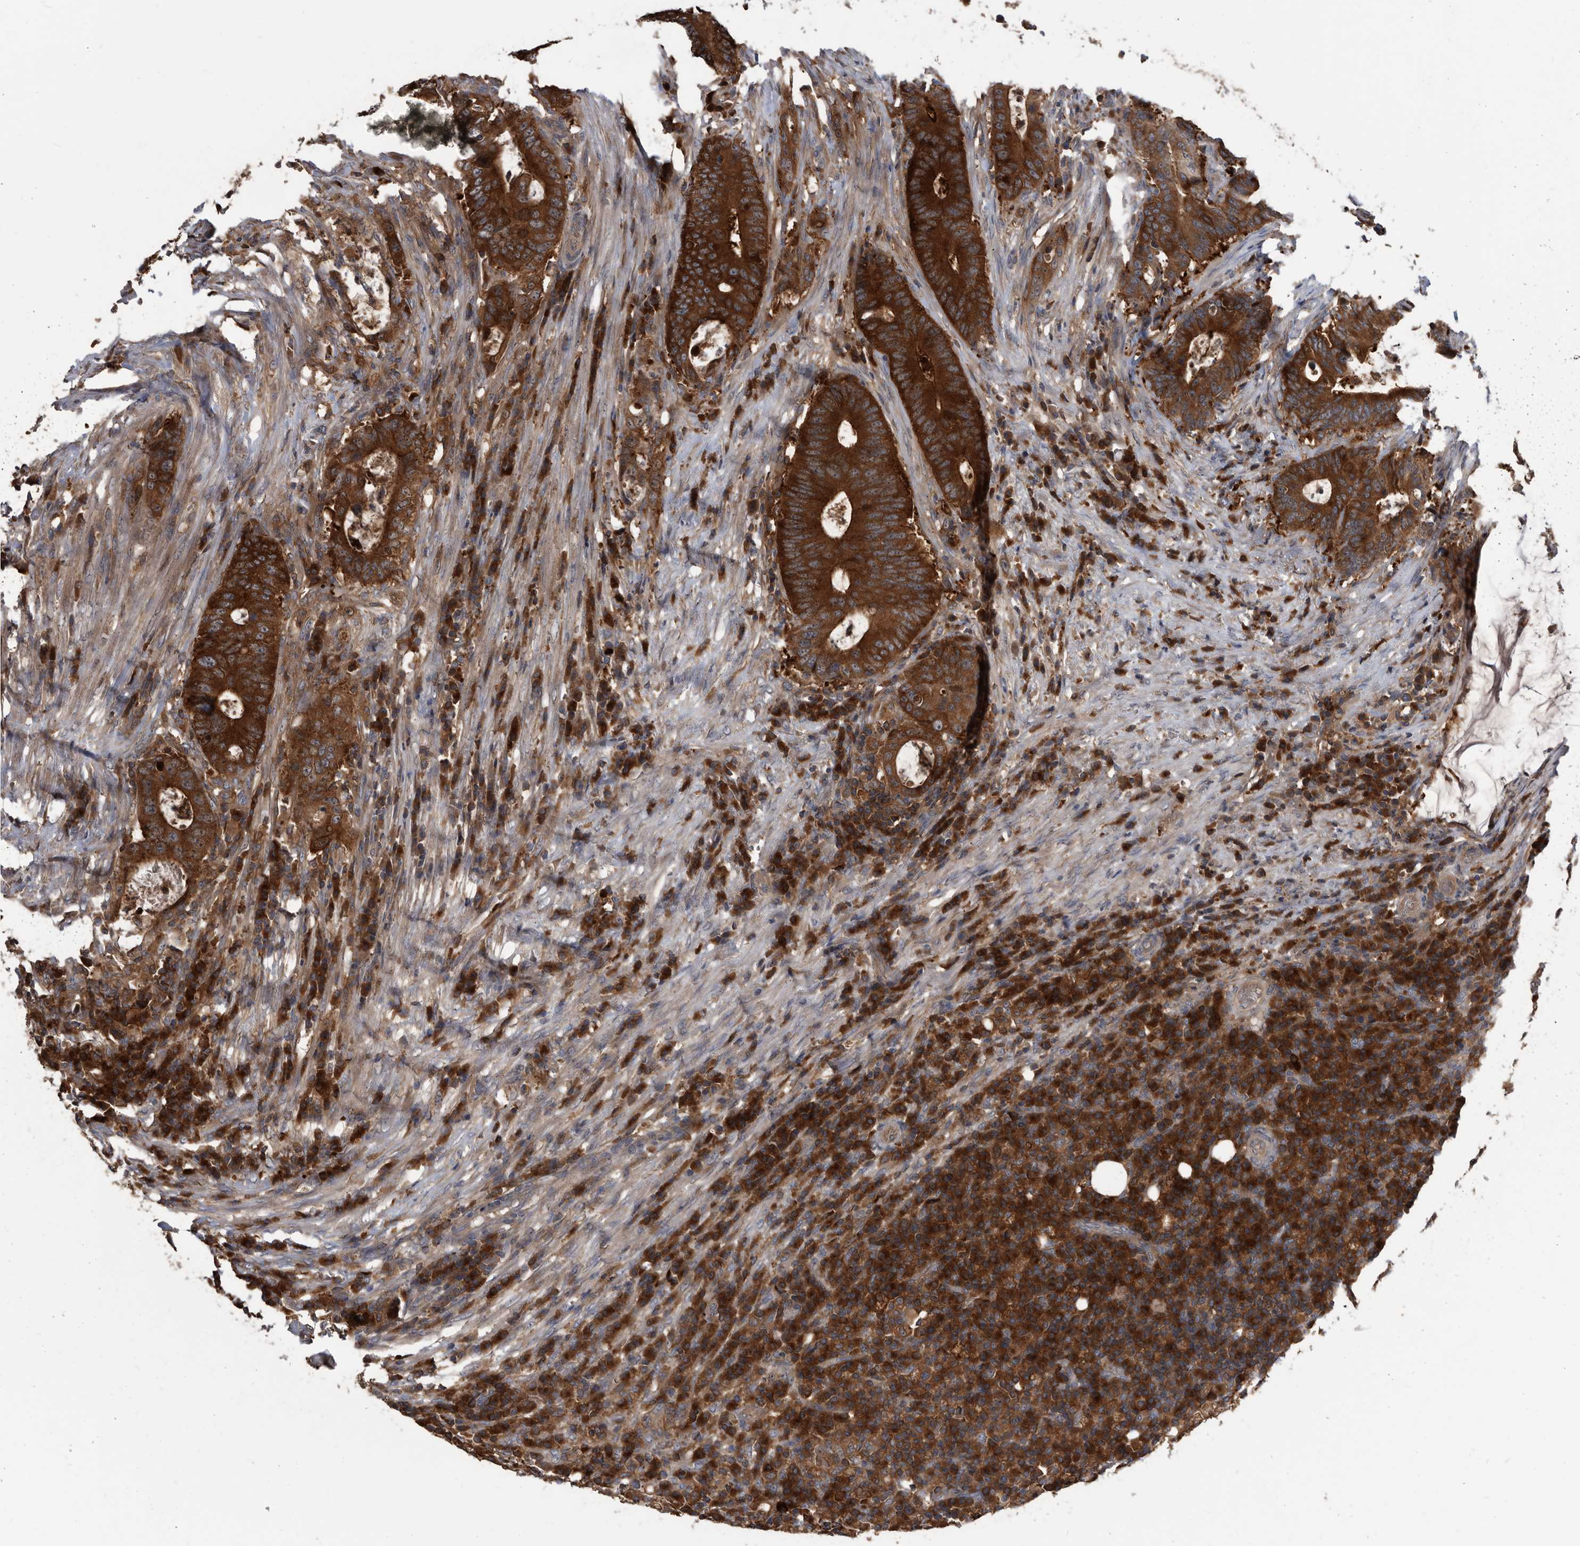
{"staining": {"intensity": "strong", "quantity": ">75%", "location": "cytoplasmic/membranous"}, "tissue": "colorectal cancer", "cell_type": "Tumor cells", "image_type": "cancer", "snomed": [{"axis": "morphology", "description": "Adenocarcinoma, NOS"}, {"axis": "topography", "description": "Colon"}], "caption": "Human colorectal cancer (adenocarcinoma) stained with a brown dye shows strong cytoplasmic/membranous positive expression in approximately >75% of tumor cells.", "gene": "APEH", "patient": {"sex": "male", "age": 83}}